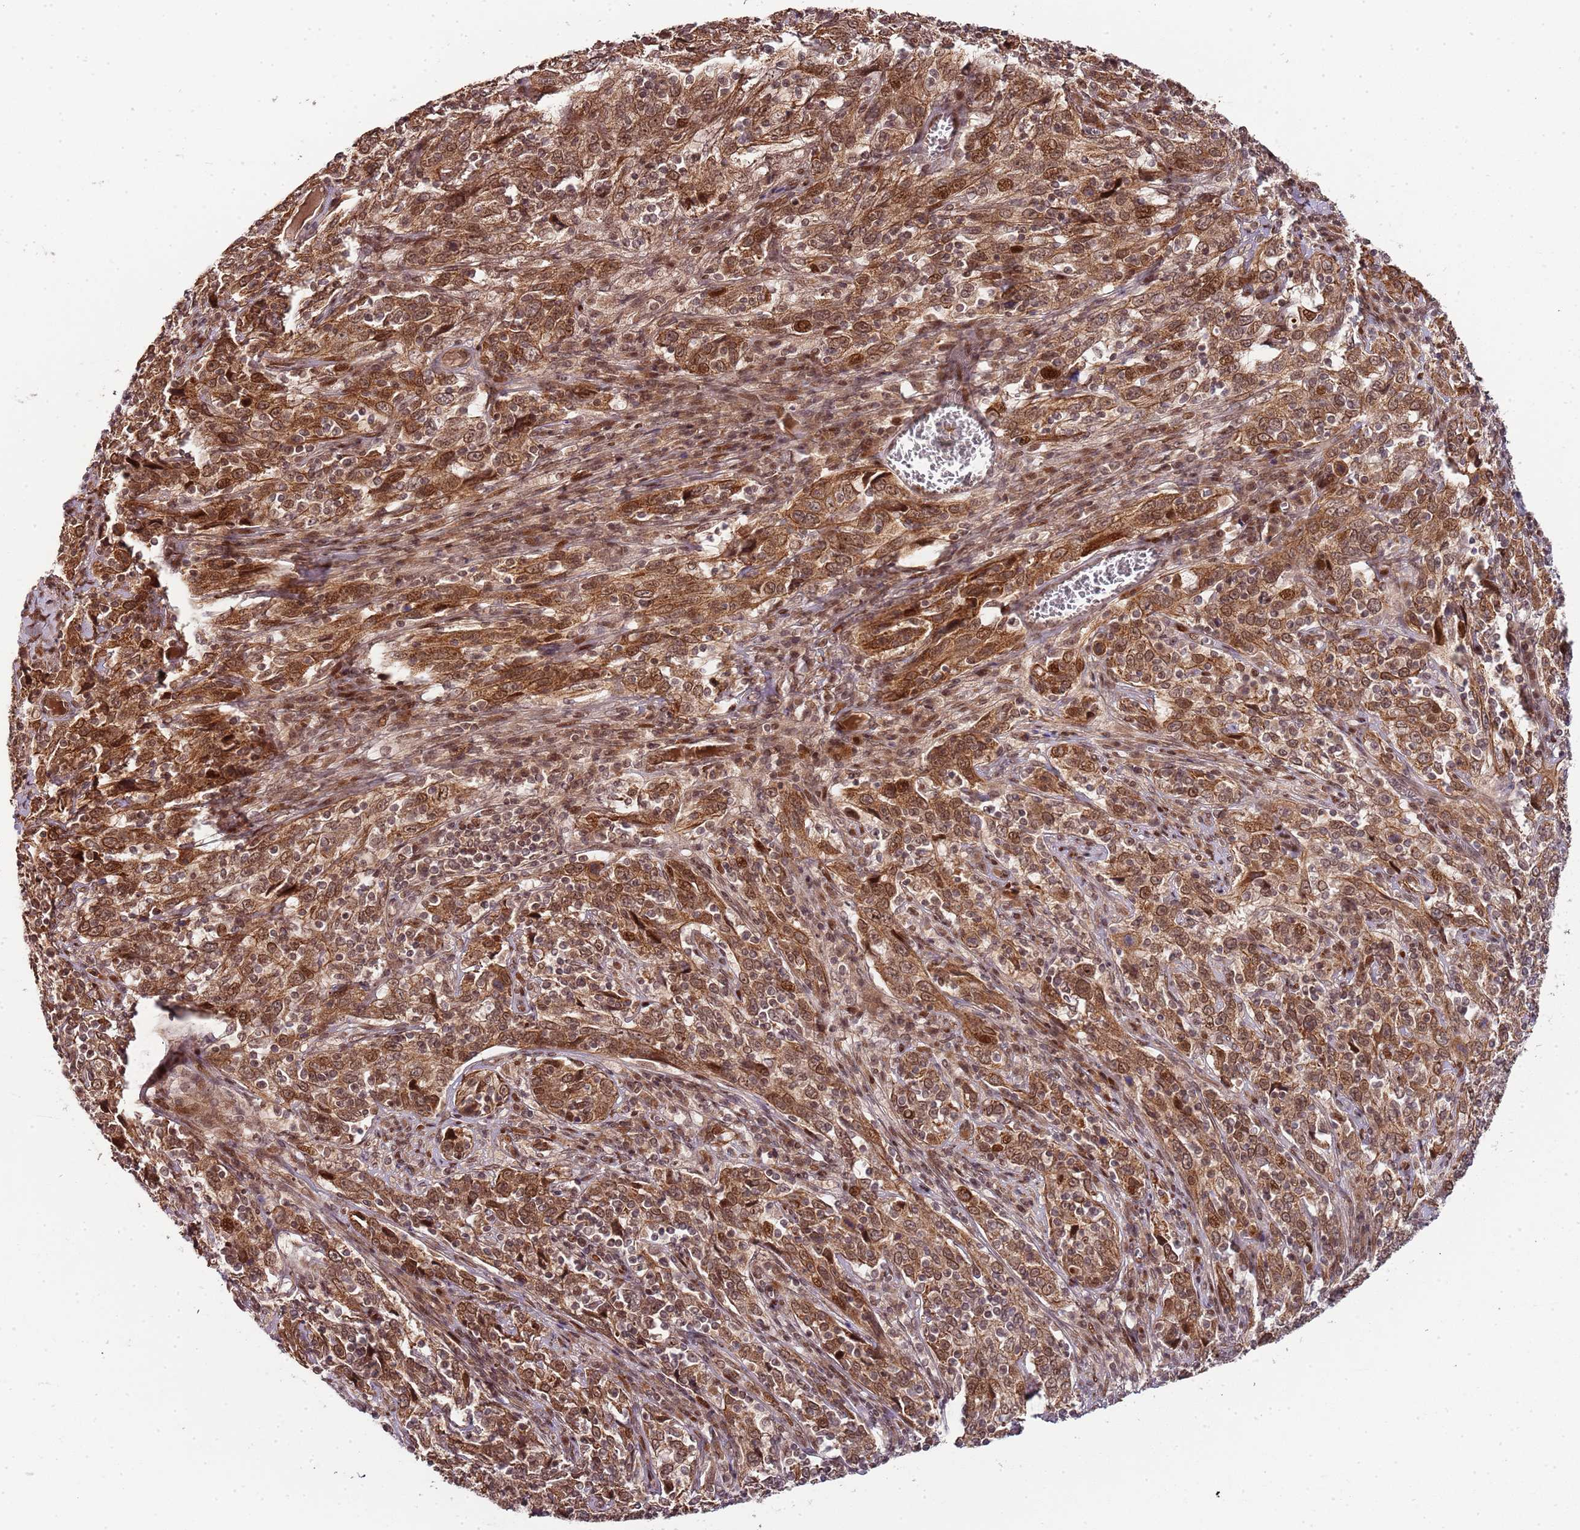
{"staining": {"intensity": "moderate", "quantity": ">75%", "location": "cytoplasmic/membranous,nuclear"}, "tissue": "cervical cancer", "cell_type": "Tumor cells", "image_type": "cancer", "snomed": [{"axis": "morphology", "description": "Squamous cell carcinoma, NOS"}, {"axis": "topography", "description": "Cervix"}], "caption": "Moderate cytoplasmic/membranous and nuclear staining for a protein is identified in about >75% of tumor cells of squamous cell carcinoma (cervical) using immunohistochemistry.", "gene": "EDC3", "patient": {"sex": "female", "age": 46}}